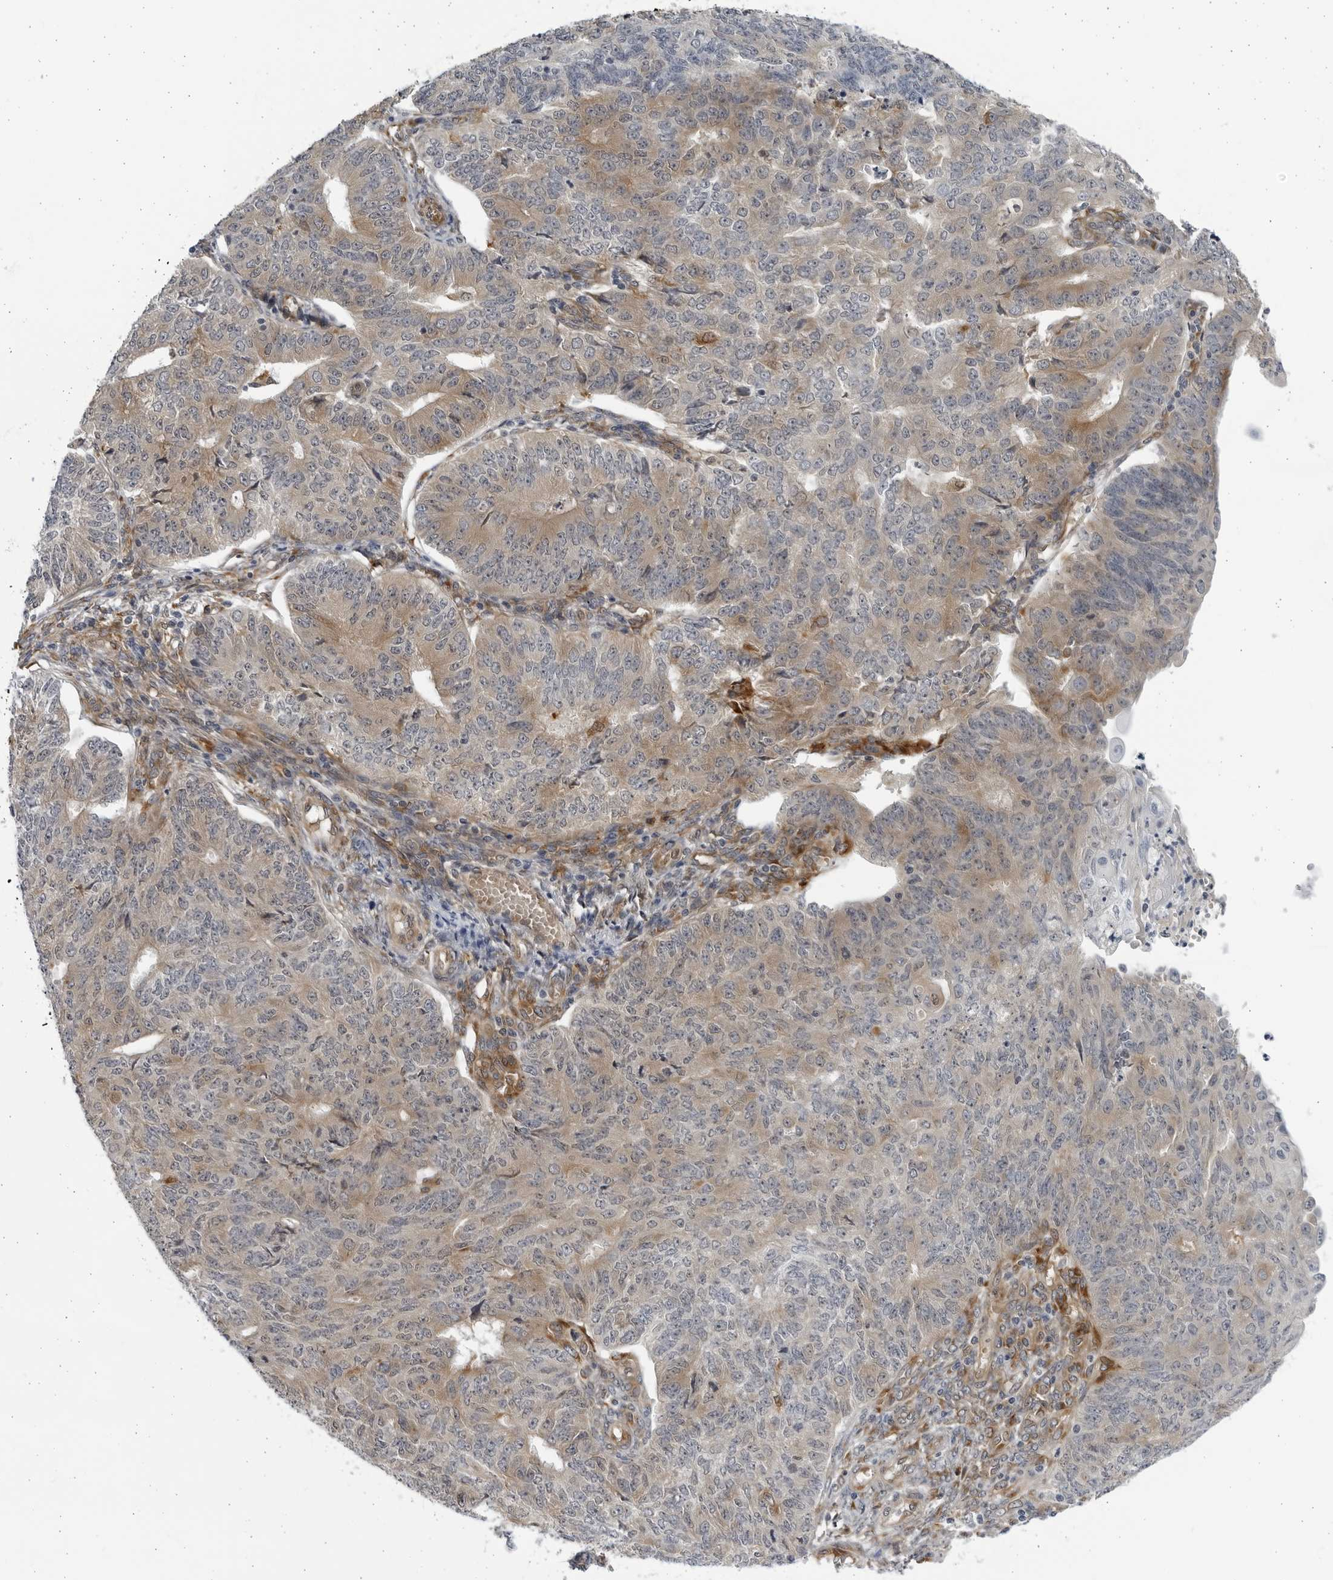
{"staining": {"intensity": "weak", "quantity": "<25%", "location": "cytoplasmic/membranous"}, "tissue": "endometrial cancer", "cell_type": "Tumor cells", "image_type": "cancer", "snomed": [{"axis": "morphology", "description": "Adenocarcinoma, NOS"}, {"axis": "topography", "description": "Endometrium"}], "caption": "A histopathology image of human endometrial adenocarcinoma is negative for staining in tumor cells.", "gene": "BMP2K", "patient": {"sex": "female", "age": 32}}